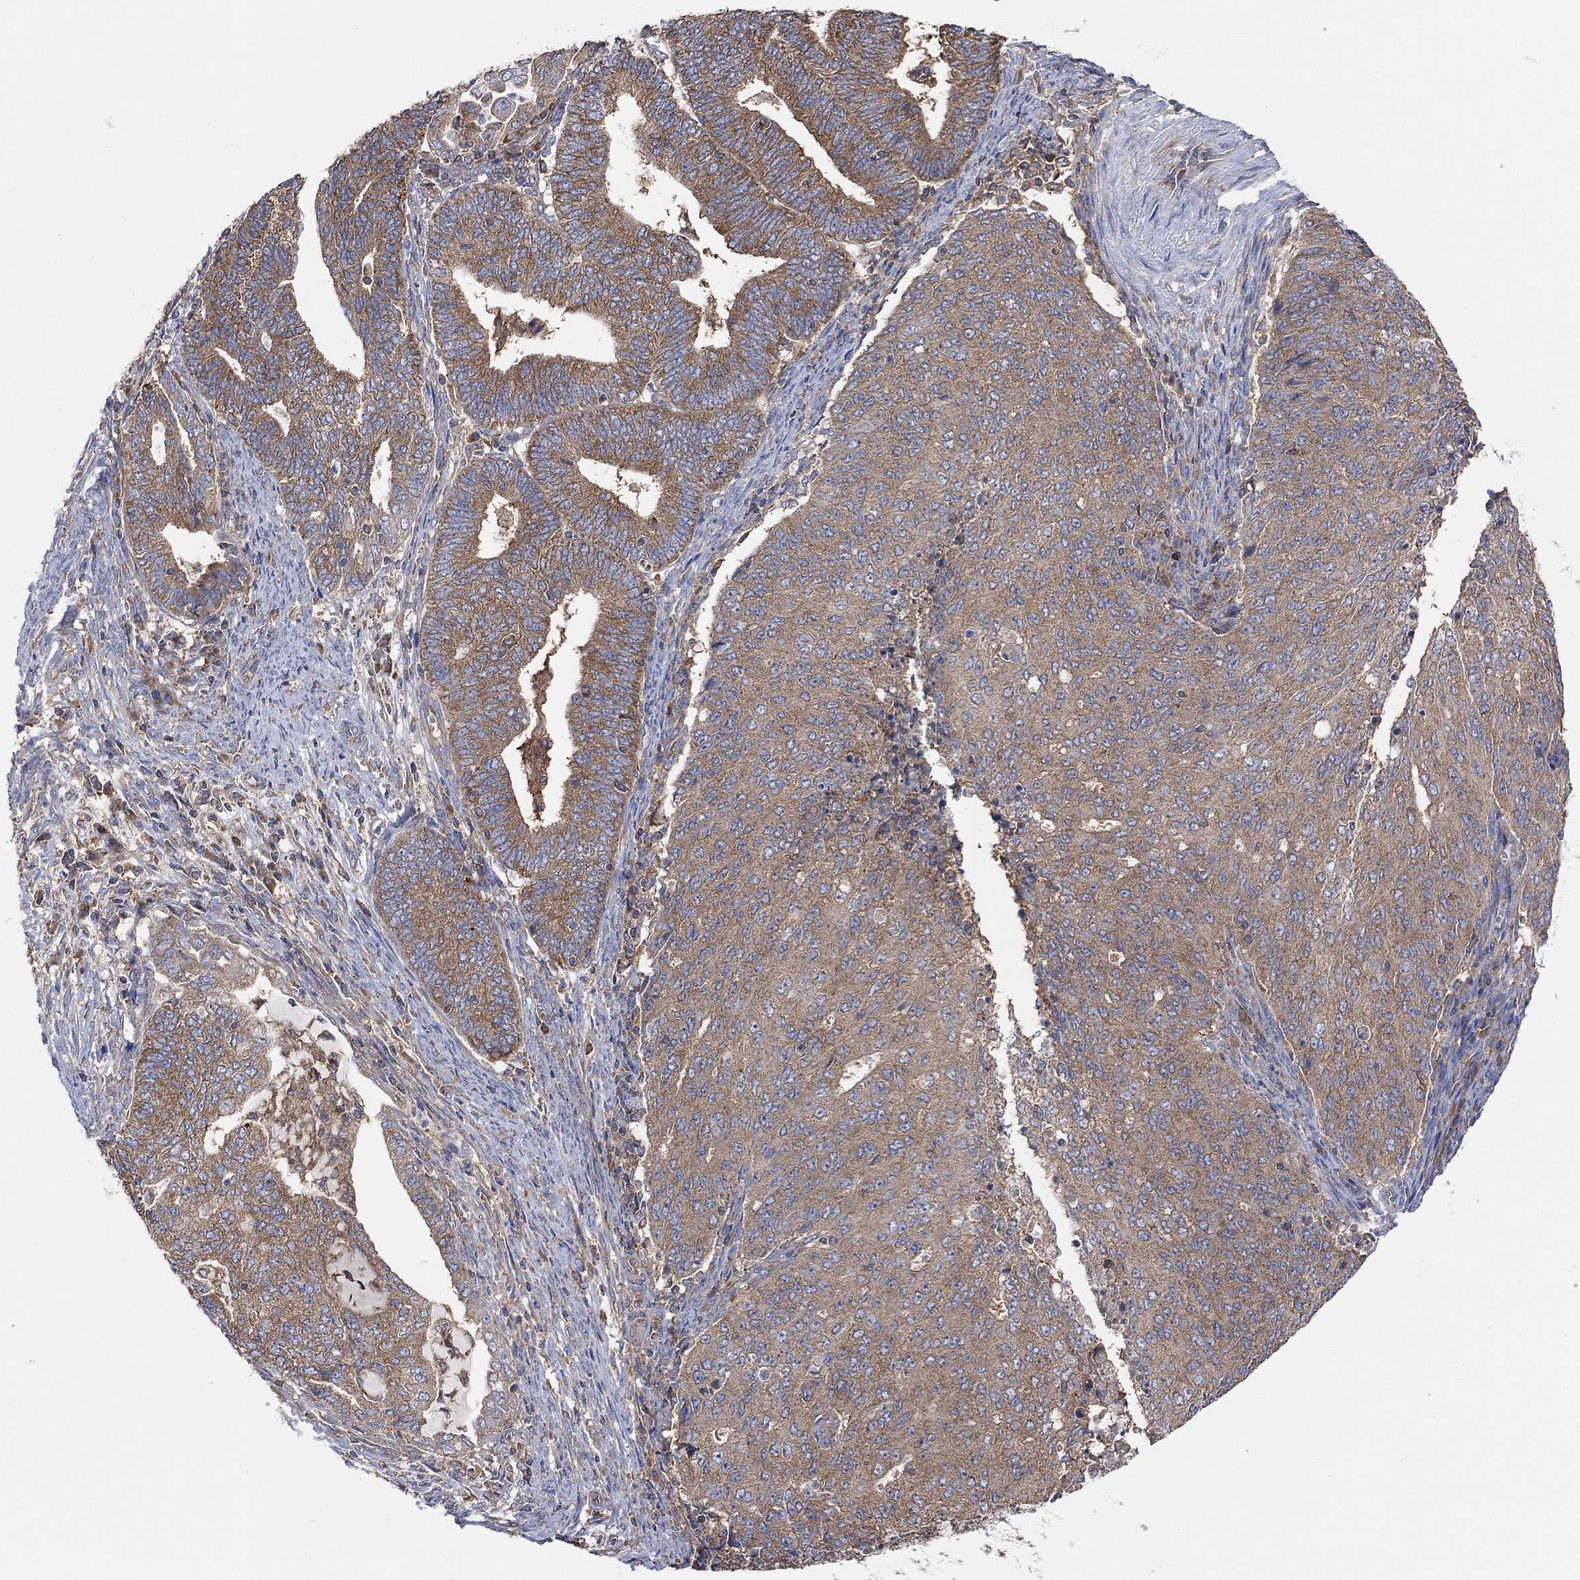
{"staining": {"intensity": "moderate", "quantity": "25%-75%", "location": "cytoplasmic/membranous"}, "tissue": "endometrial cancer", "cell_type": "Tumor cells", "image_type": "cancer", "snomed": [{"axis": "morphology", "description": "Adenocarcinoma, NOS"}, {"axis": "topography", "description": "Endometrium"}], "caption": "Tumor cells reveal medium levels of moderate cytoplasmic/membranous expression in about 25%-75% of cells in endometrial cancer (adenocarcinoma). Ihc stains the protein of interest in brown and the nuclei are stained blue.", "gene": "BLOC1S3", "patient": {"sex": "female", "age": 82}}